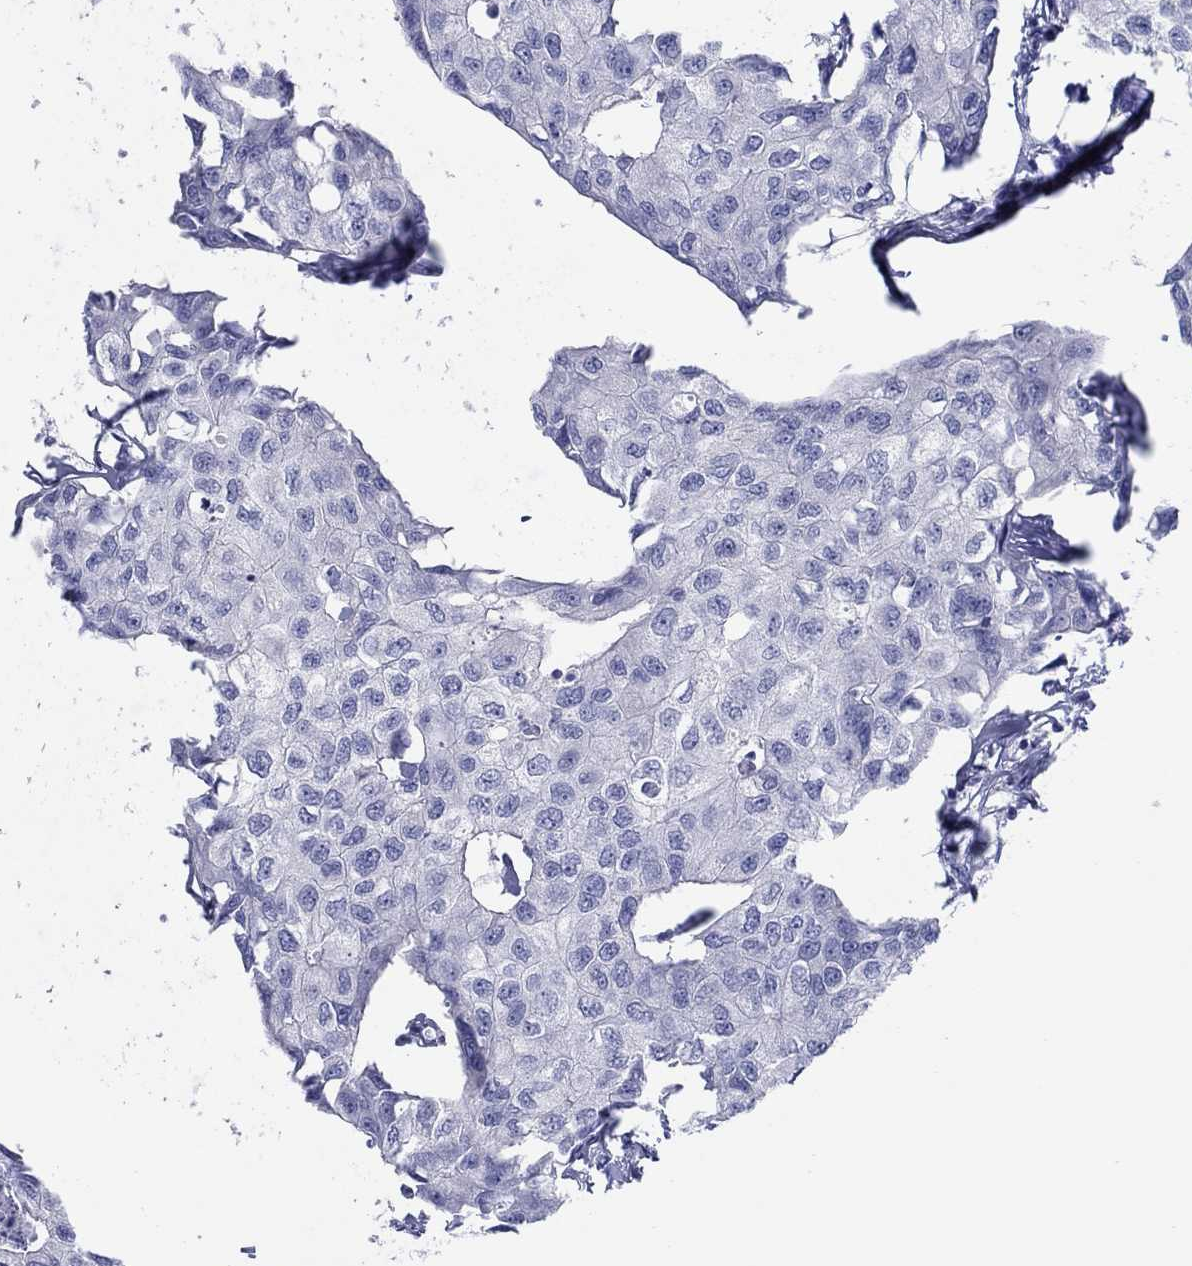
{"staining": {"intensity": "negative", "quantity": "none", "location": "none"}, "tissue": "breast cancer", "cell_type": "Tumor cells", "image_type": "cancer", "snomed": [{"axis": "morphology", "description": "Duct carcinoma"}, {"axis": "topography", "description": "Breast"}], "caption": "Protein analysis of breast cancer (infiltrating ductal carcinoma) shows no significant expression in tumor cells. Brightfield microscopy of immunohistochemistry stained with DAB (3,3'-diaminobenzidine) (brown) and hematoxylin (blue), captured at high magnification.", "gene": "ERICH3", "patient": {"sex": "female", "age": 80}}